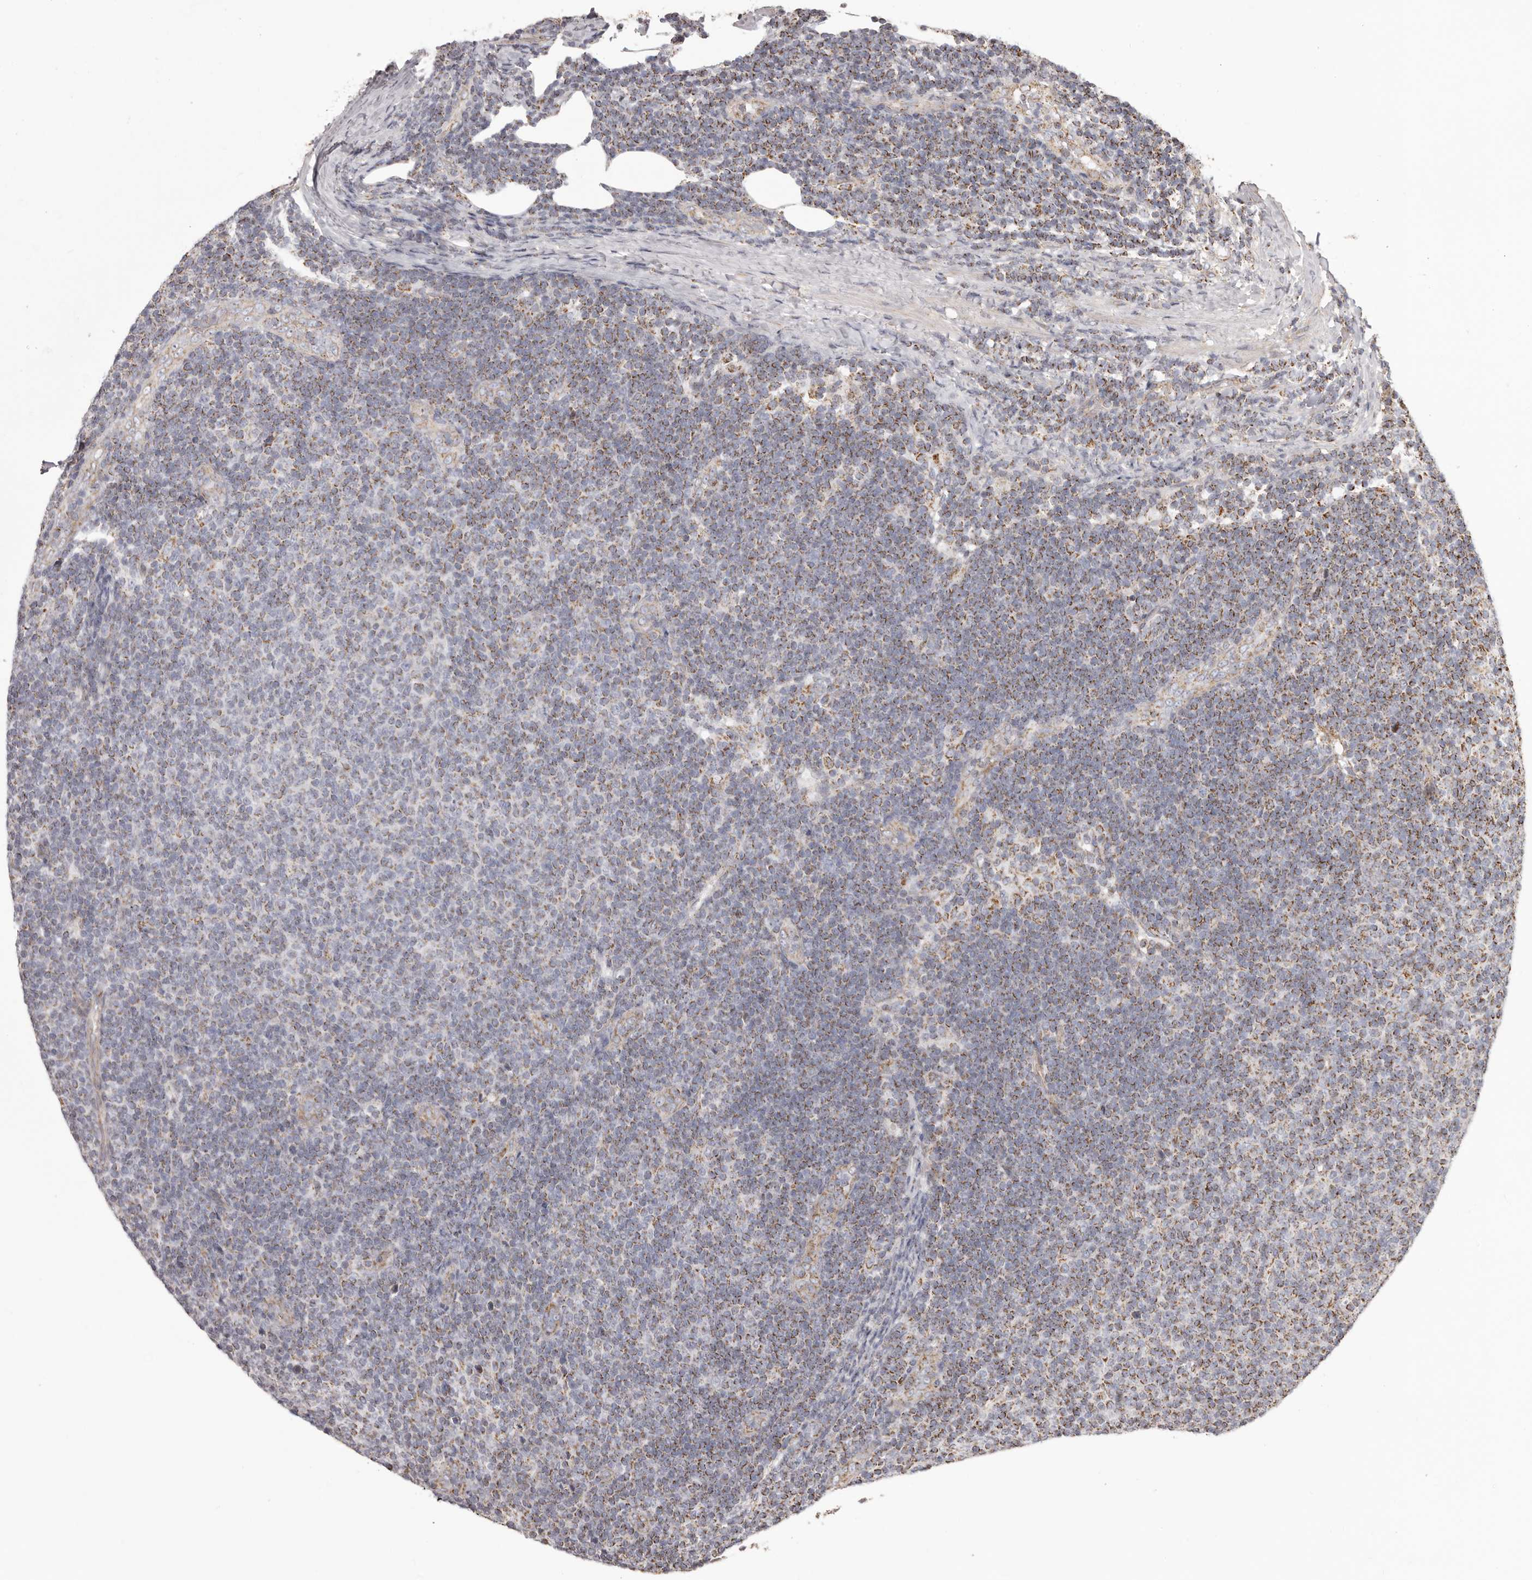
{"staining": {"intensity": "negative", "quantity": "none", "location": "none"}, "tissue": "lymphoma", "cell_type": "Tumor cells", "image_type": "cancer", "snomed": [{"axis": "morphology", "description": "Malignant lymphoma, non-Hodgkin's type, Low grade"}, {"axis": "topography", "description": "Lymph node"}], "caption": "This is an IHC micrograph of low-grade malignant lymphoma, non-Hodgkin's type. There is no staining in tumor cells.", "gene": "CHRM2", "patient": {"sex": "male", "age": 66}}